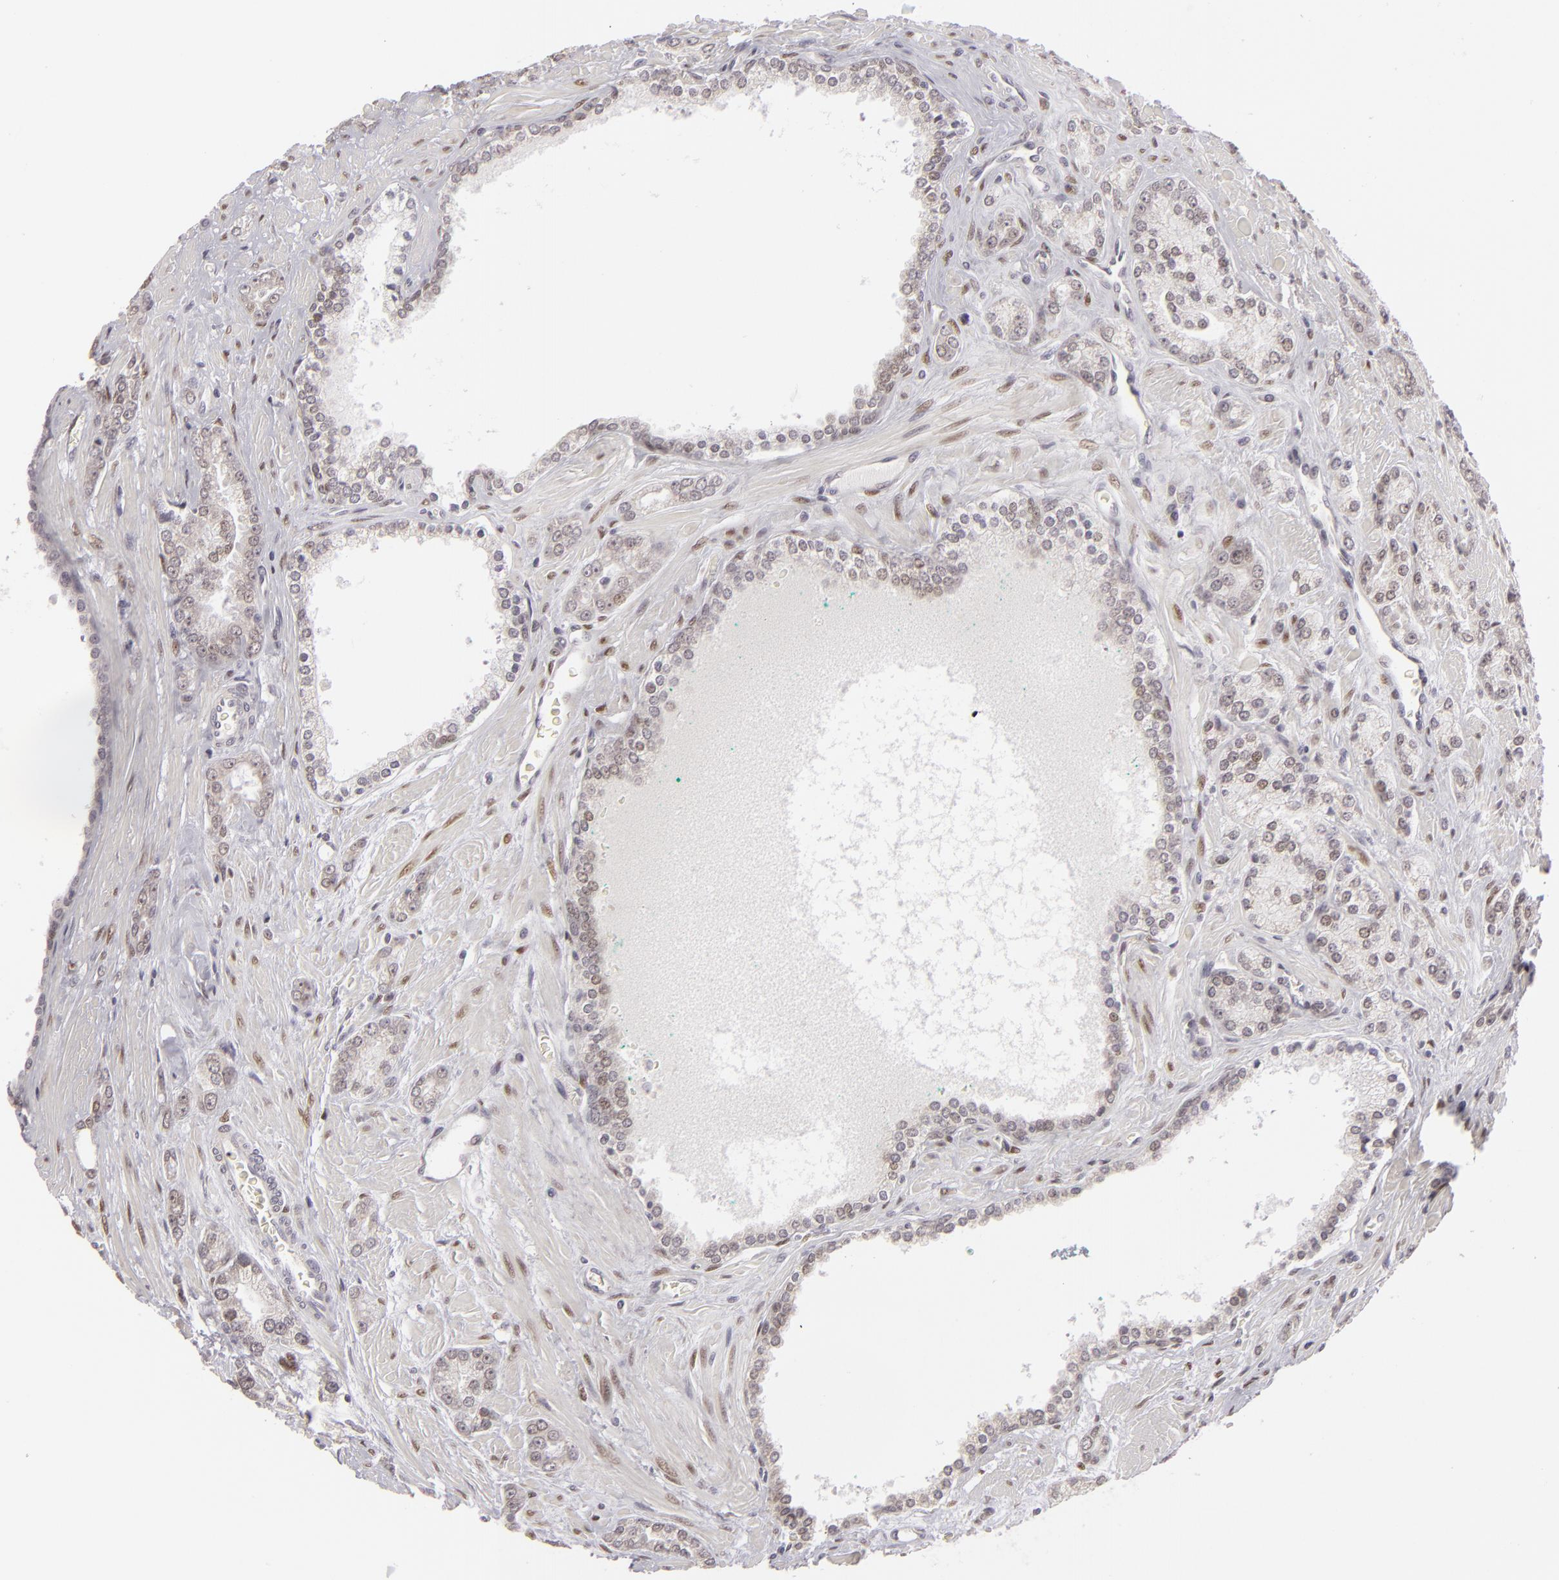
{"staining": {"intensity": "weak", "quantity": "<25%", "location": "nuclear"}, "tissue": "prostate cancer", "cell_type": "Tumor cells", "image_type": "cancer", "snomed": [{"axis": "morphology", "description": "Adenocarcinoma, High grade"}, {"axis": "topography", "description": "Prostate"}], "caption": "The histopathology image reveals no significant expression in tumor cells of prostate cancer (adenocarcinoma (high-grade)). (DAB immunohistochemistry, high magnification).", "gene": "SIX1", "patient": {"sex": "male", "age": 71}}